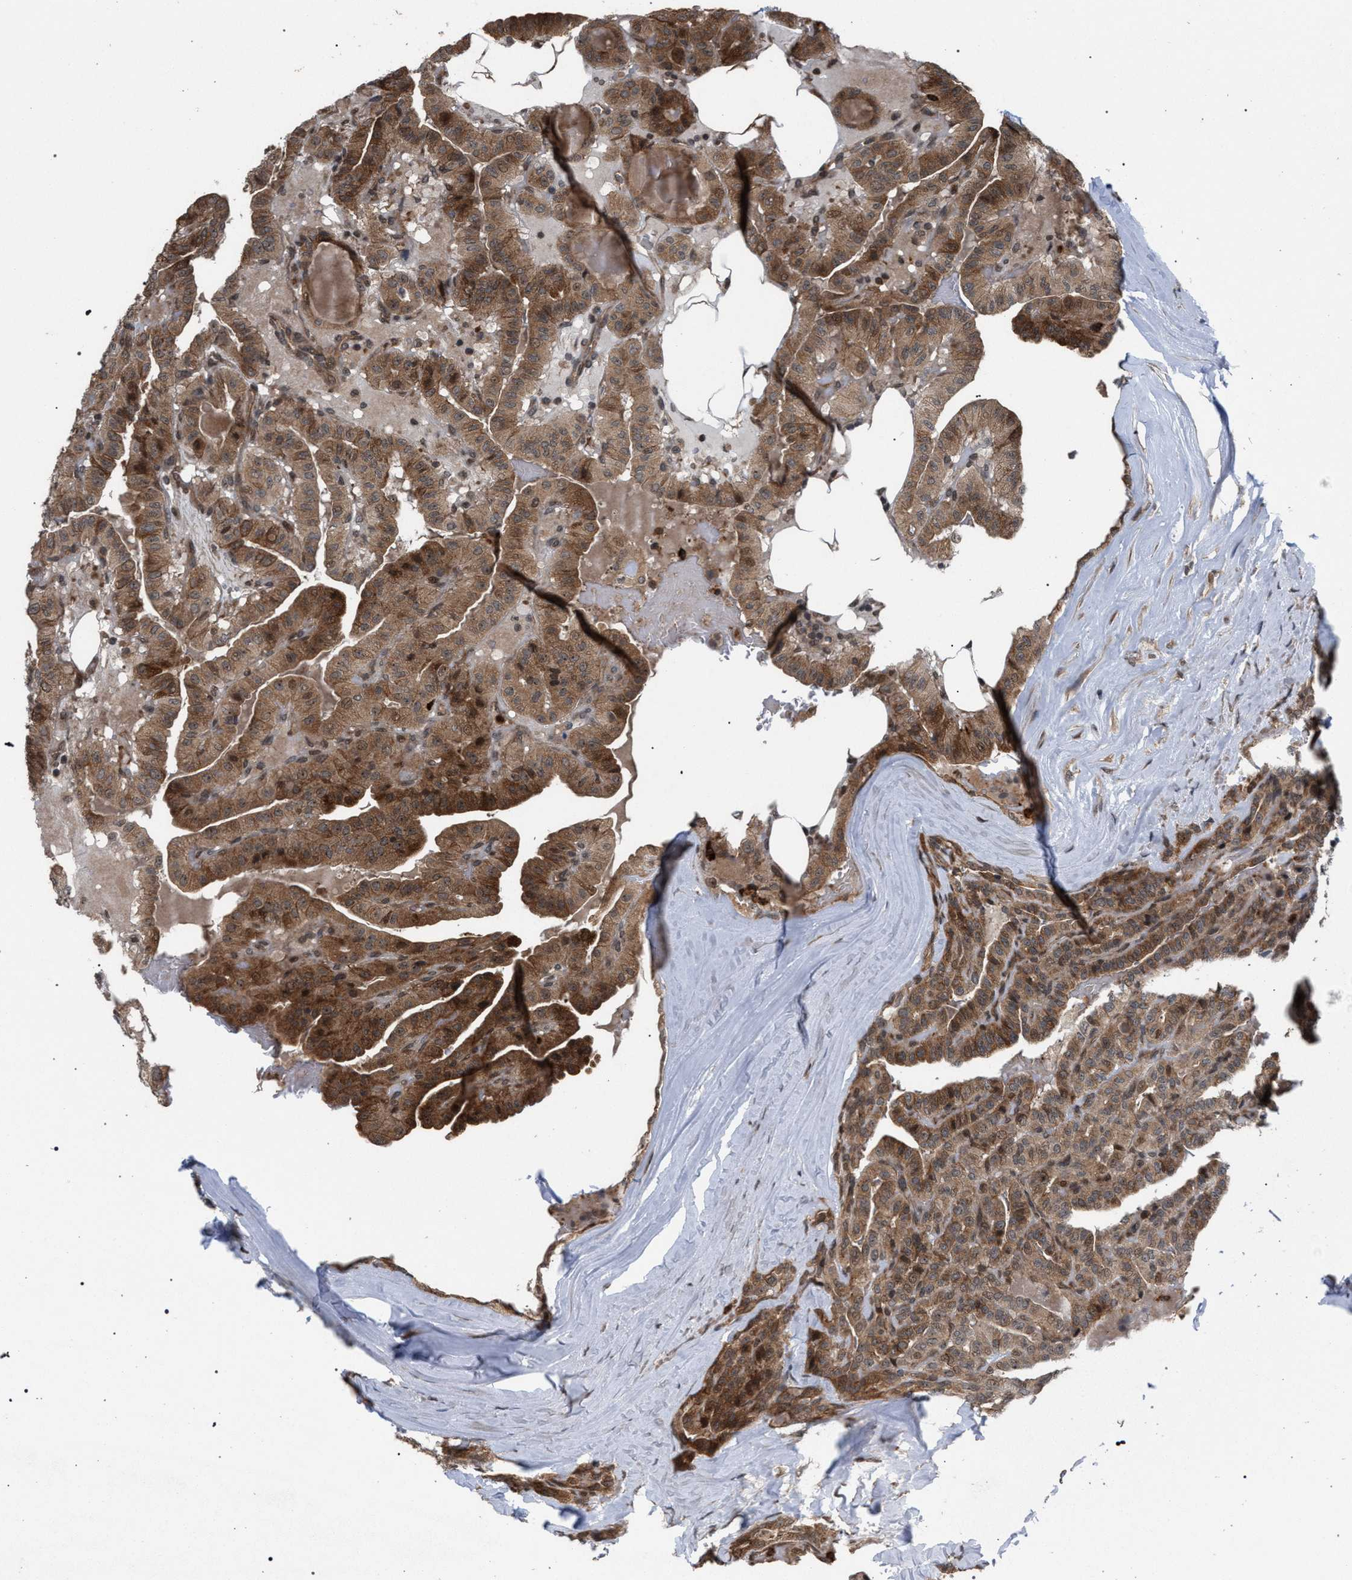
{"staining": {"intensity": "moderate", "quantity": ">75%", "location": "cytoplasmic/membranous"}, "tissue": "thyroid cancer", "cell_type": "Tumor cells", "image_type": "cancer", "snomed": [{"axis": "morphology", "description": "Papillary adenocarcinoma, NOS"}, {"axis": "topography", "description": "Thyroid gland"}], "caption": "Thyroid papillary adenocarcinoma was stained to show a protein in brown. There is medium levels of moderate cytoplasmic/membranous staining in approximately >75% of tumor cells.", "gene": "IRAK4", "patient": {"sex": "male", "age": 77}}